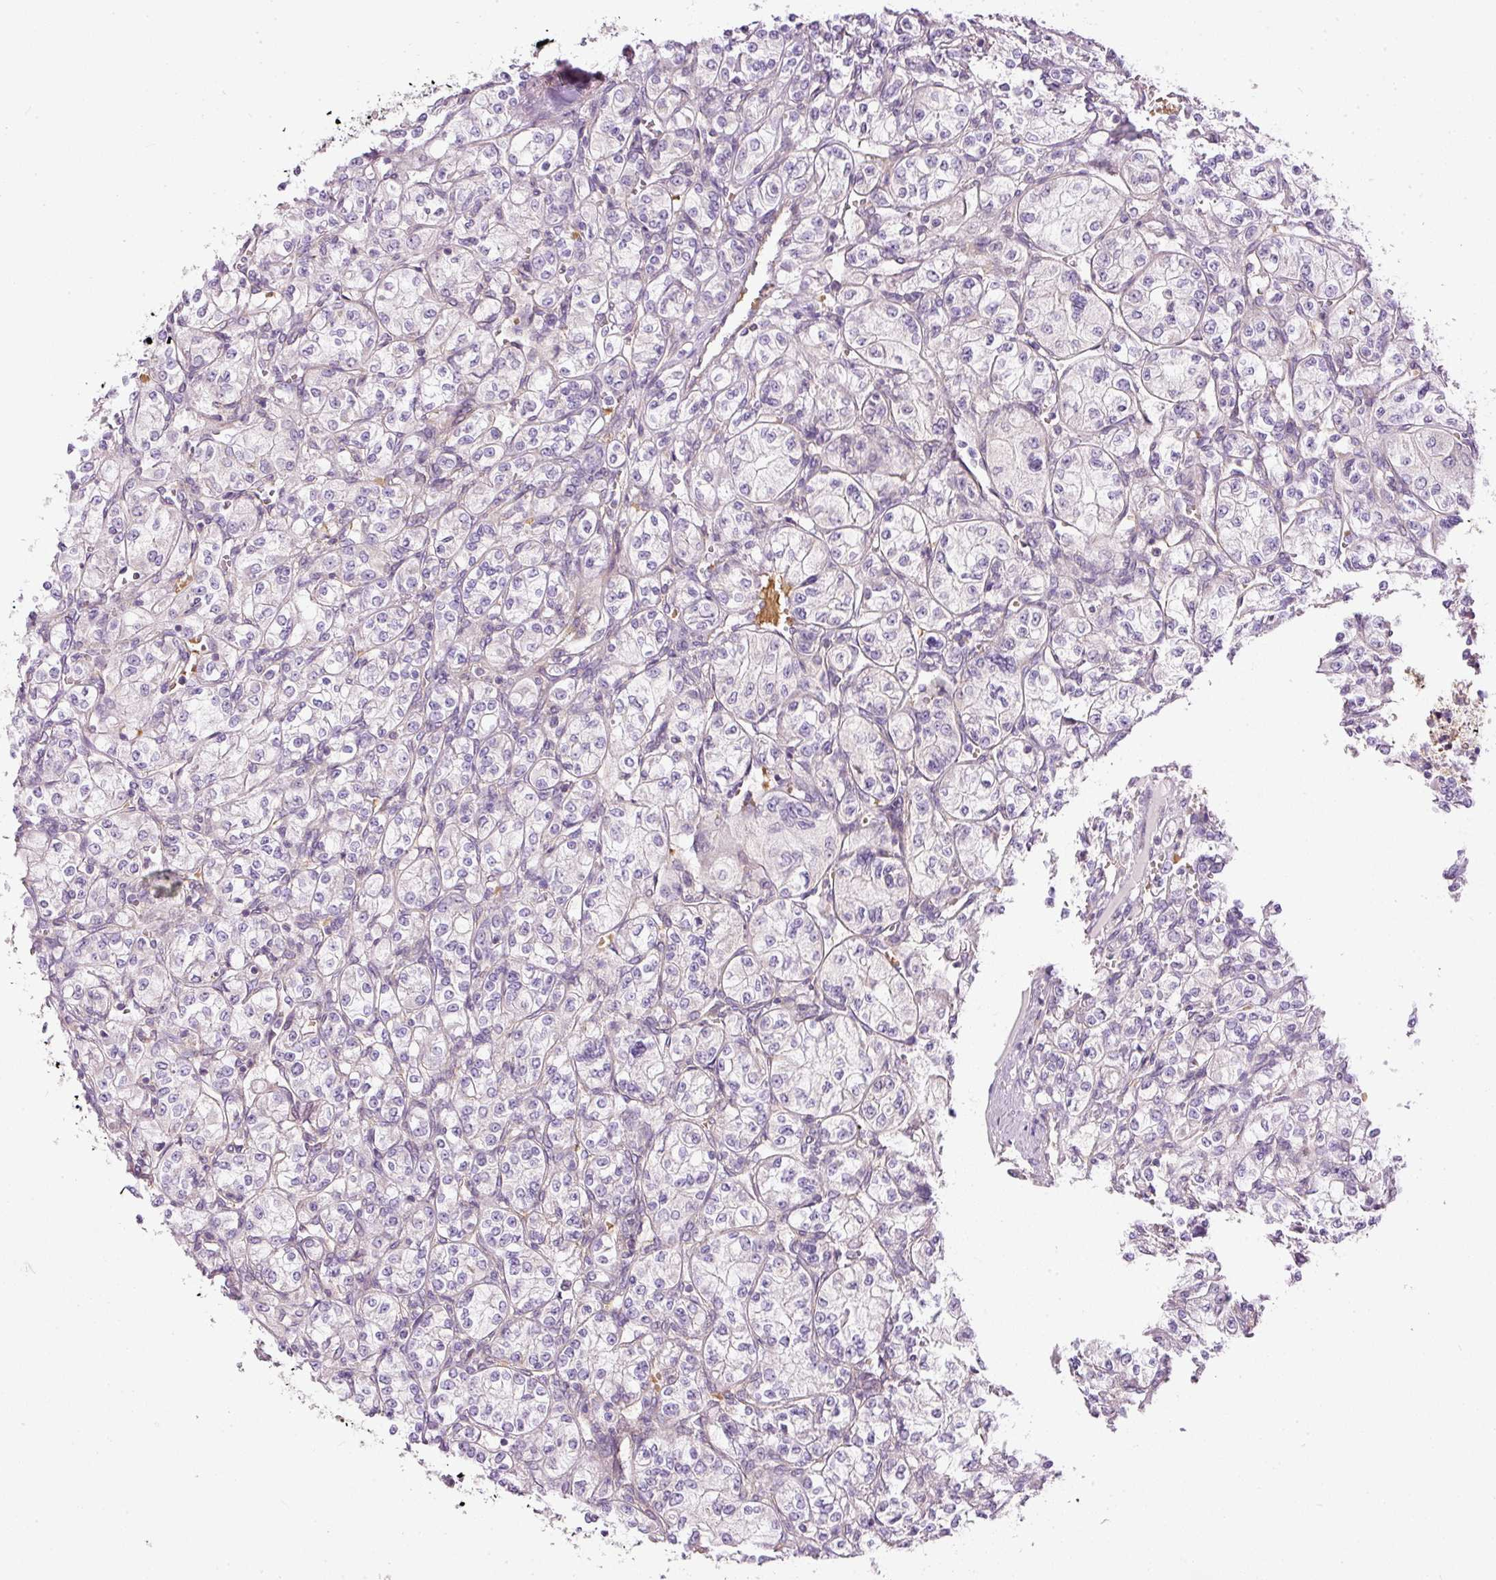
{"staining": {"intensity": "negative", "quantity": "none", "location": "none"}, "tissue": "renal cancer", "cell_type": "Tumor cells", "image_type": "cancer", "snomed": [{"axis": "morphology", "description": "Adenocarcinoma, NOS"}, {"axis": "topography", "description": "Kidney"}], "caption": "This histopathology image is of adenocarcinoma (renal) stained with IHC to label a protein in brown with the nuclei are counter-stained blue. There is no positivity in tumor cells.", "gene": "TBC1D2B", "patient": {"sex": "male", "age": 77}}